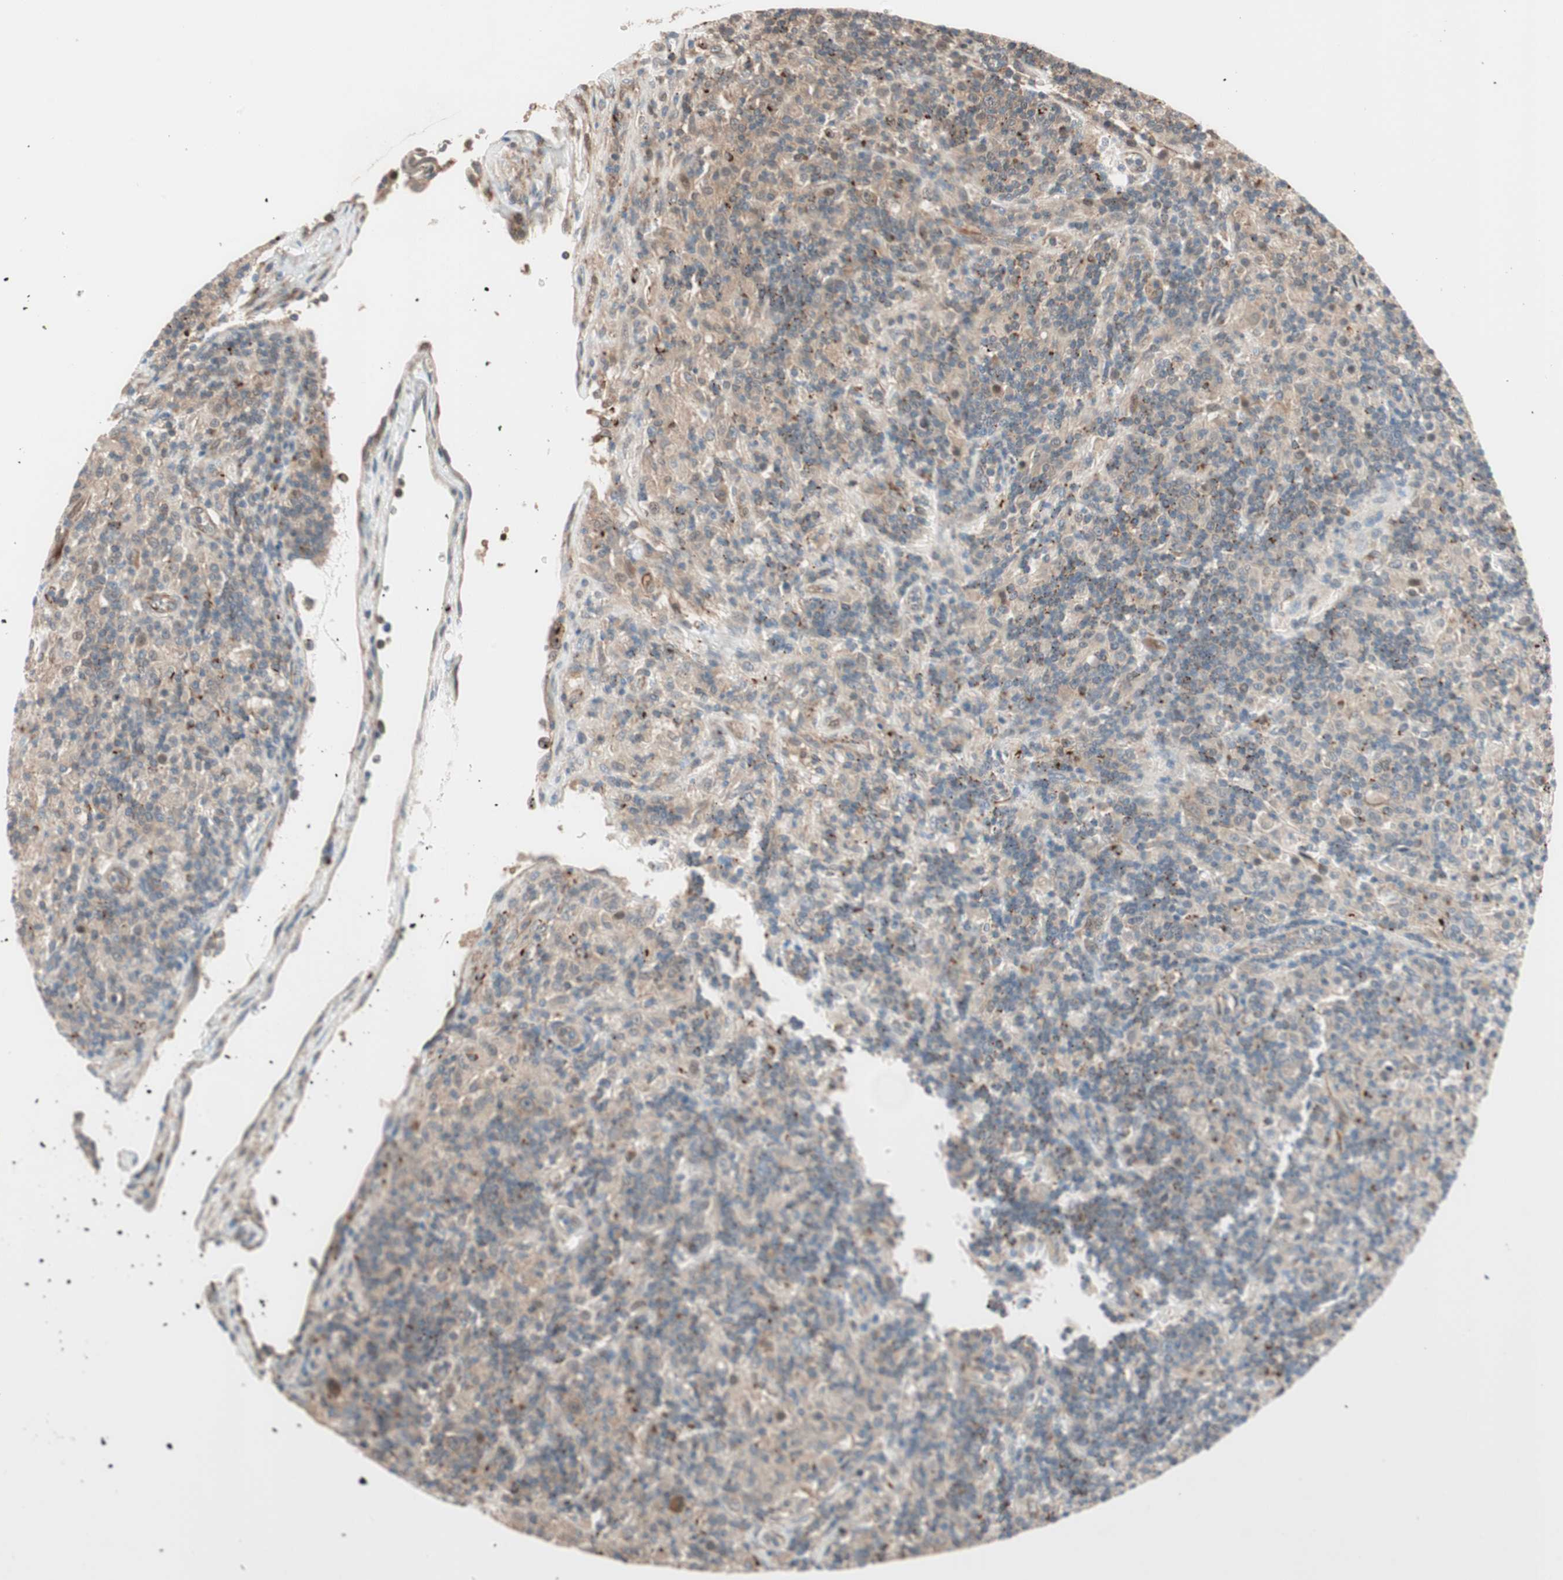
{"staining": {"intensity": "weak", "quantity": ">75%", "location": "cytoplasmic/membranous"}, "tissue": "lymphoma", "cell_type": "Tumor cells", "image_type": "cancer", "snomed": [{"axis": "morphology", "description": "Hodgkin's disease, NOS"}, {"axis": "topography", "description": "Lymph node"}], "caption": "Immunohistochemical staining of human lymphoma demonstrates low levels of weak cytoplasmic/membranous protein expression in approximately >75% of tumor cells.", "gene": "PIK3R3", "patient": {"sex": "male", "age": 70}}